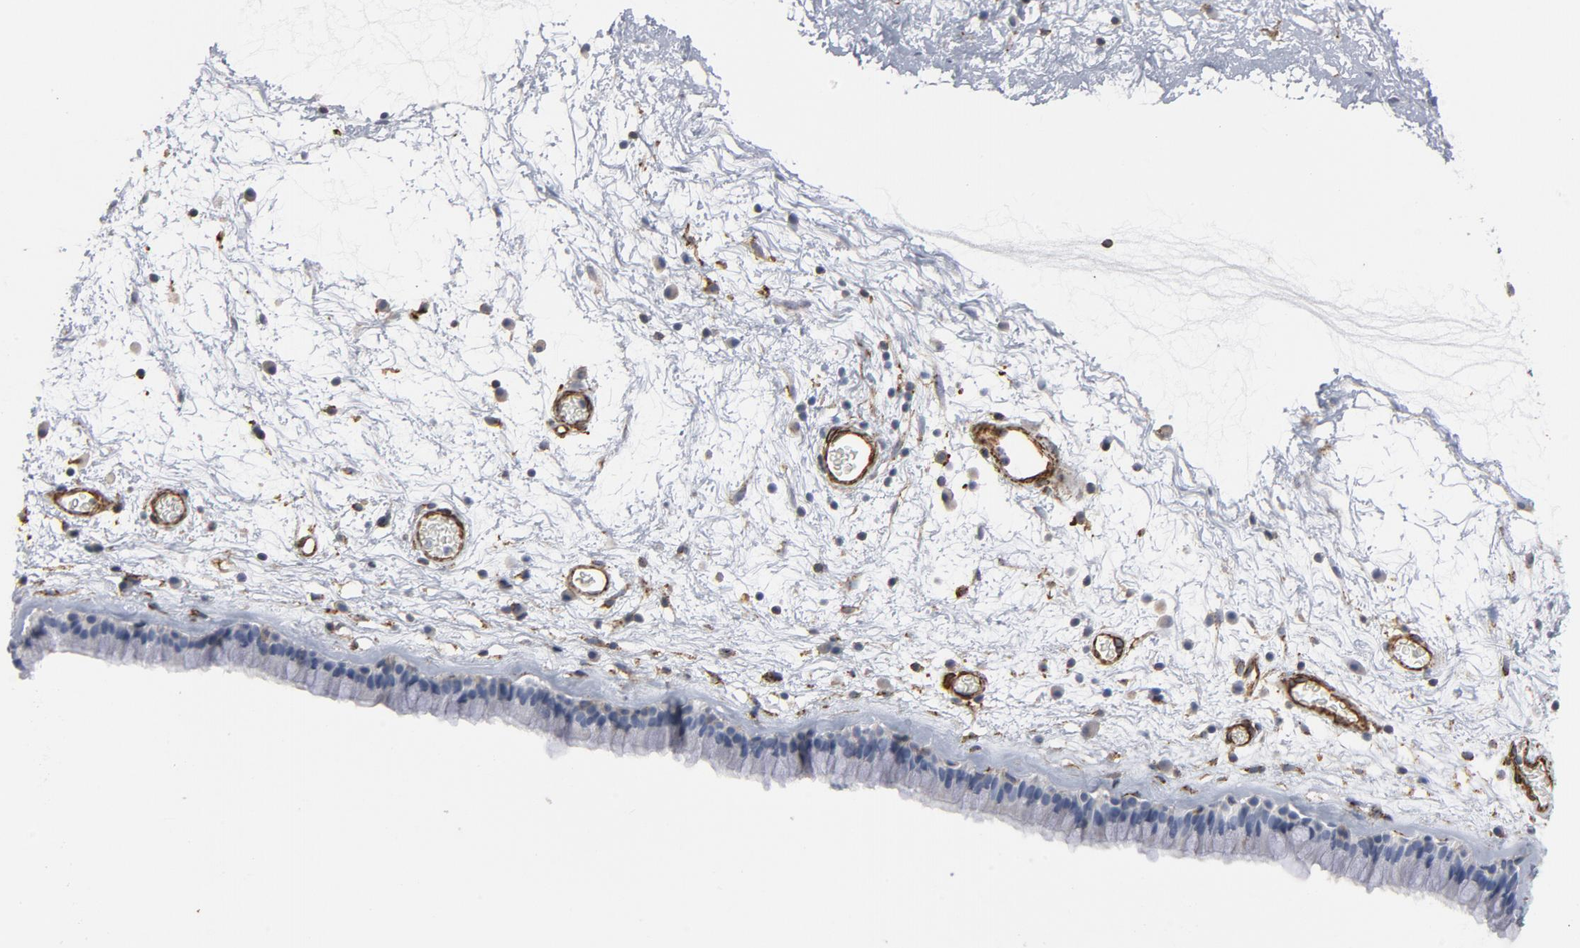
{"staining": {"intensity": "negative", "quantity": "none", "location": "none"}, "tissue": "nasopharynx", "cell_type": "Respiratory epithelial cells", "image_type": "normal", "snomed": [{"axis": "morphology", "description": "Normal tissue, NOS"}, {"axis": "morphology", "description": "Inflammation, NOS"}, {"axis": "topography", "description": "Nasopharynx"}], "caption": "Immunohistochemistry of benign human nasopharynx demonstrates no positivity in respiratory epithelial cells. (DAB (3,3'-diaminobenzidine) IHC with hematoxylin counter stain).", "gene": "GNG2", "patient": {"sex": "male", "age": 48}}